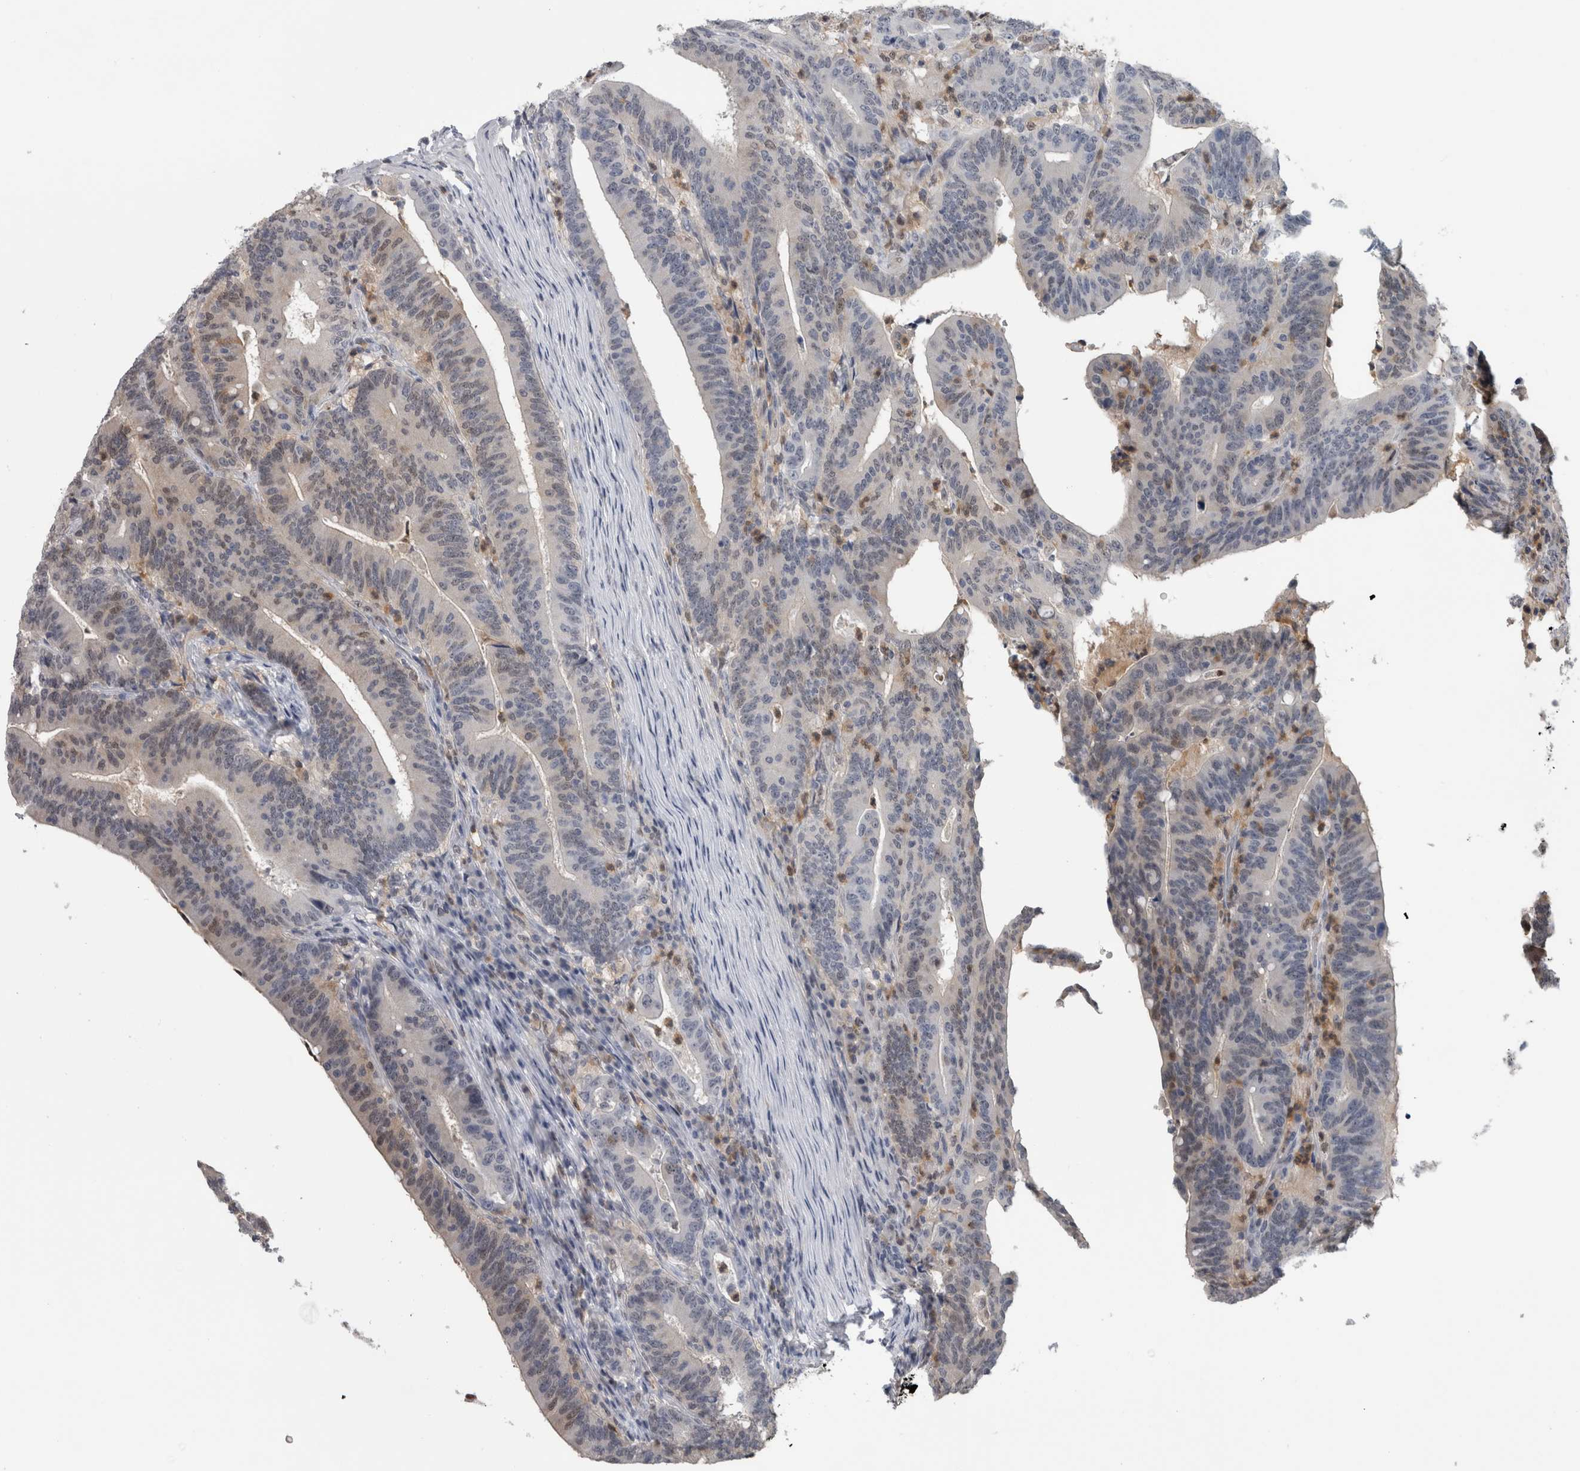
{"staining": {"intensity": "weak", "quantity": "<25%", "location": "nuclear"}, "tissue": "colorectal cancer", "cell_type": "Tumor cells", "image_type": "cancer", "snomed": [{"axis": "morphology", "description": "Adenocarcinoma, NOS"}, {"axis": "topography", "description": "Colon"}], "caption": "This is a micrograph of immunohistochemistry (IHC) staining of colorectal cancer (adenocarcinoma), which shows no expression in tumor cells.", "gene": "NAPRT", "patient": {"sex": "female", "age": 66}}